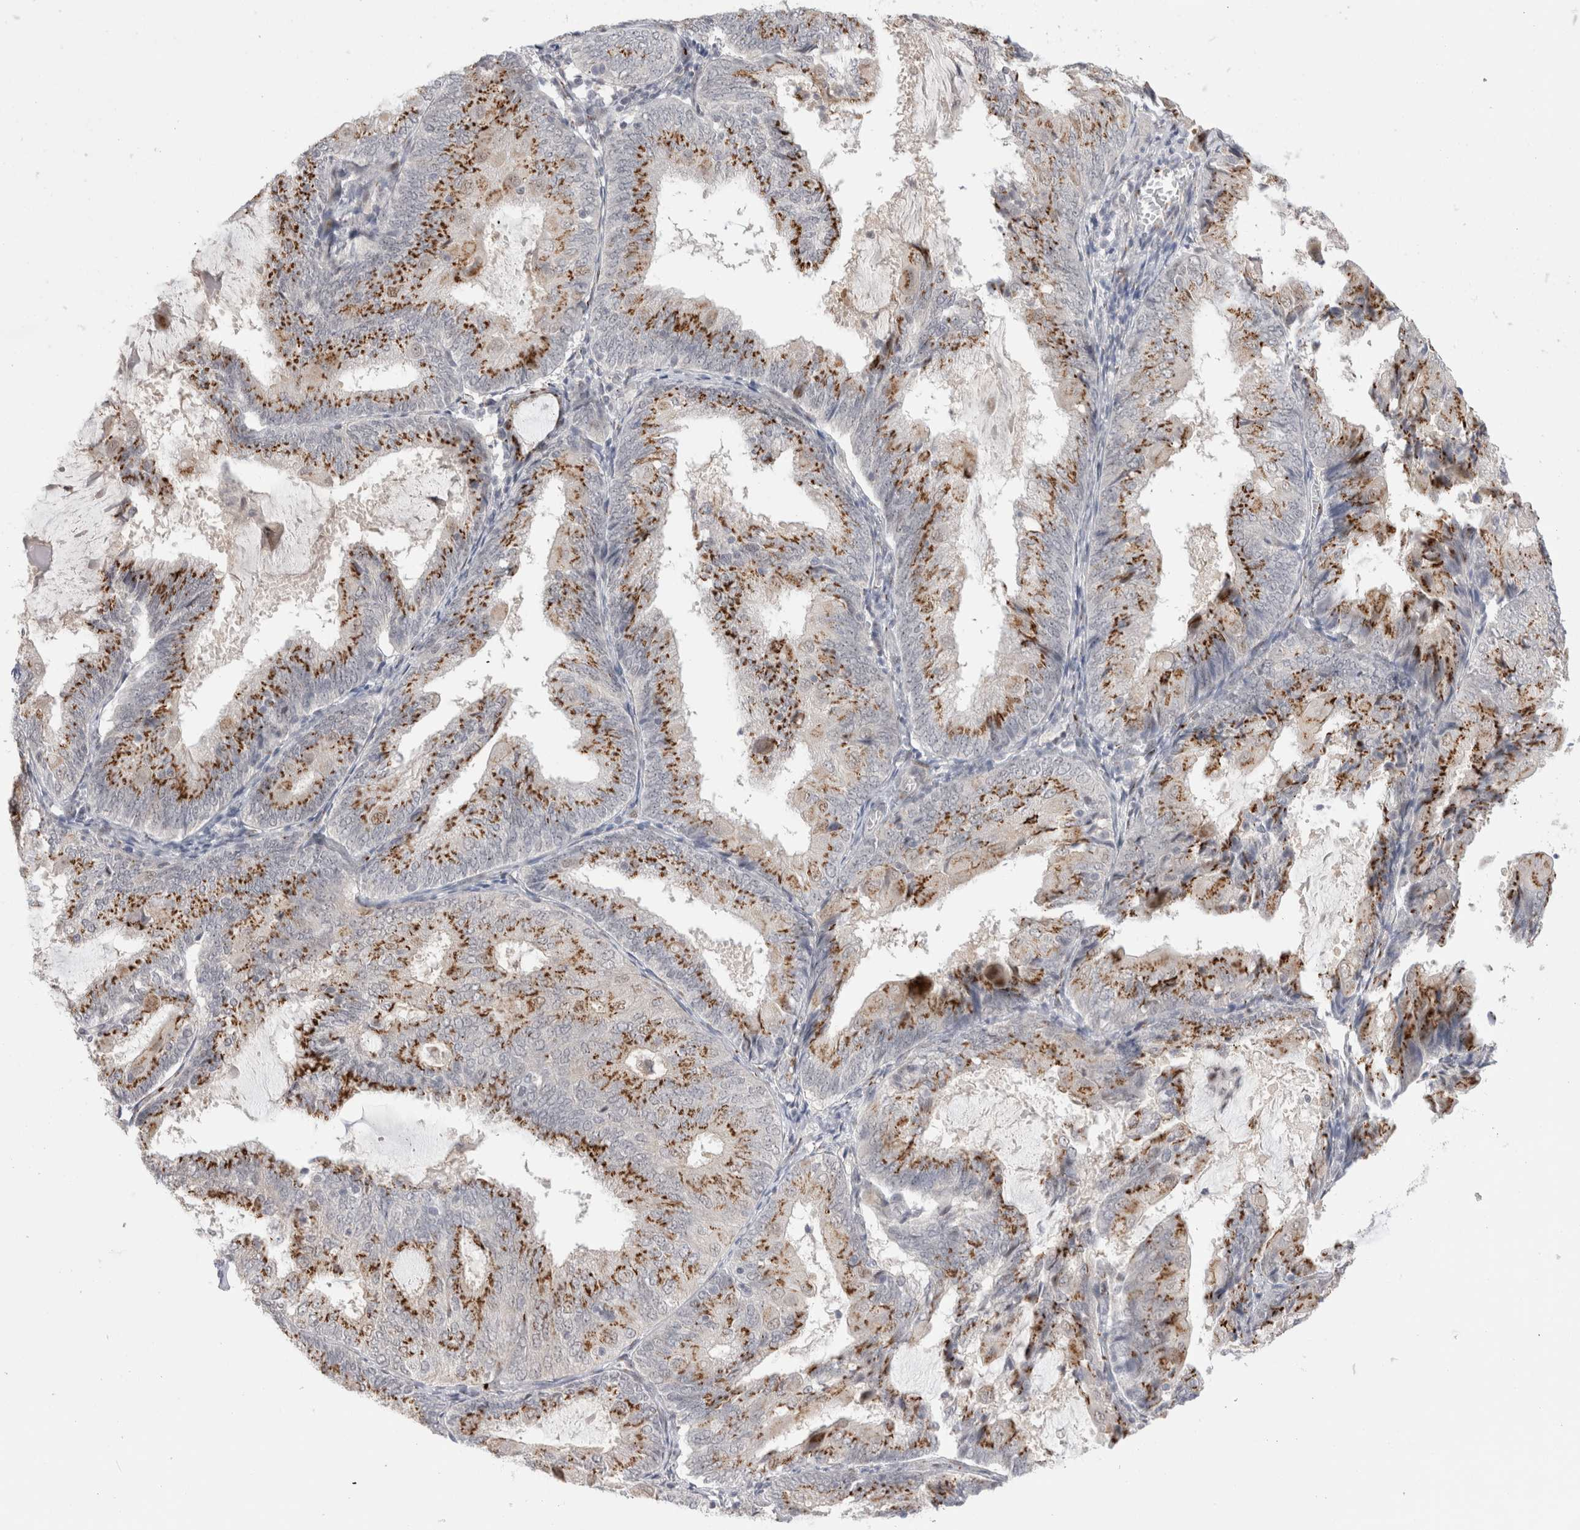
{"staining": {"intensity": "strong", "quantity": ">75%", "location": "cytoplasmic/membranous"}, "tissue": "endometrial cancer", "cell_type": "Tumor cells", "image_type": "cancer", "snomed": [{"axis": "morphology", "description": "Adenocarcinoma, NOS"}, {"axis": "topography", "description": "Endometrium"}], "caption": "Immunohistochemical staining of human adenocarcinoma (endometrial) reveals strong cytoplasmic/membranous protein staining in approximately >75% of tumor cells.", "gene": "VPS28", "patient": {"sex": "female", "age": 81}}